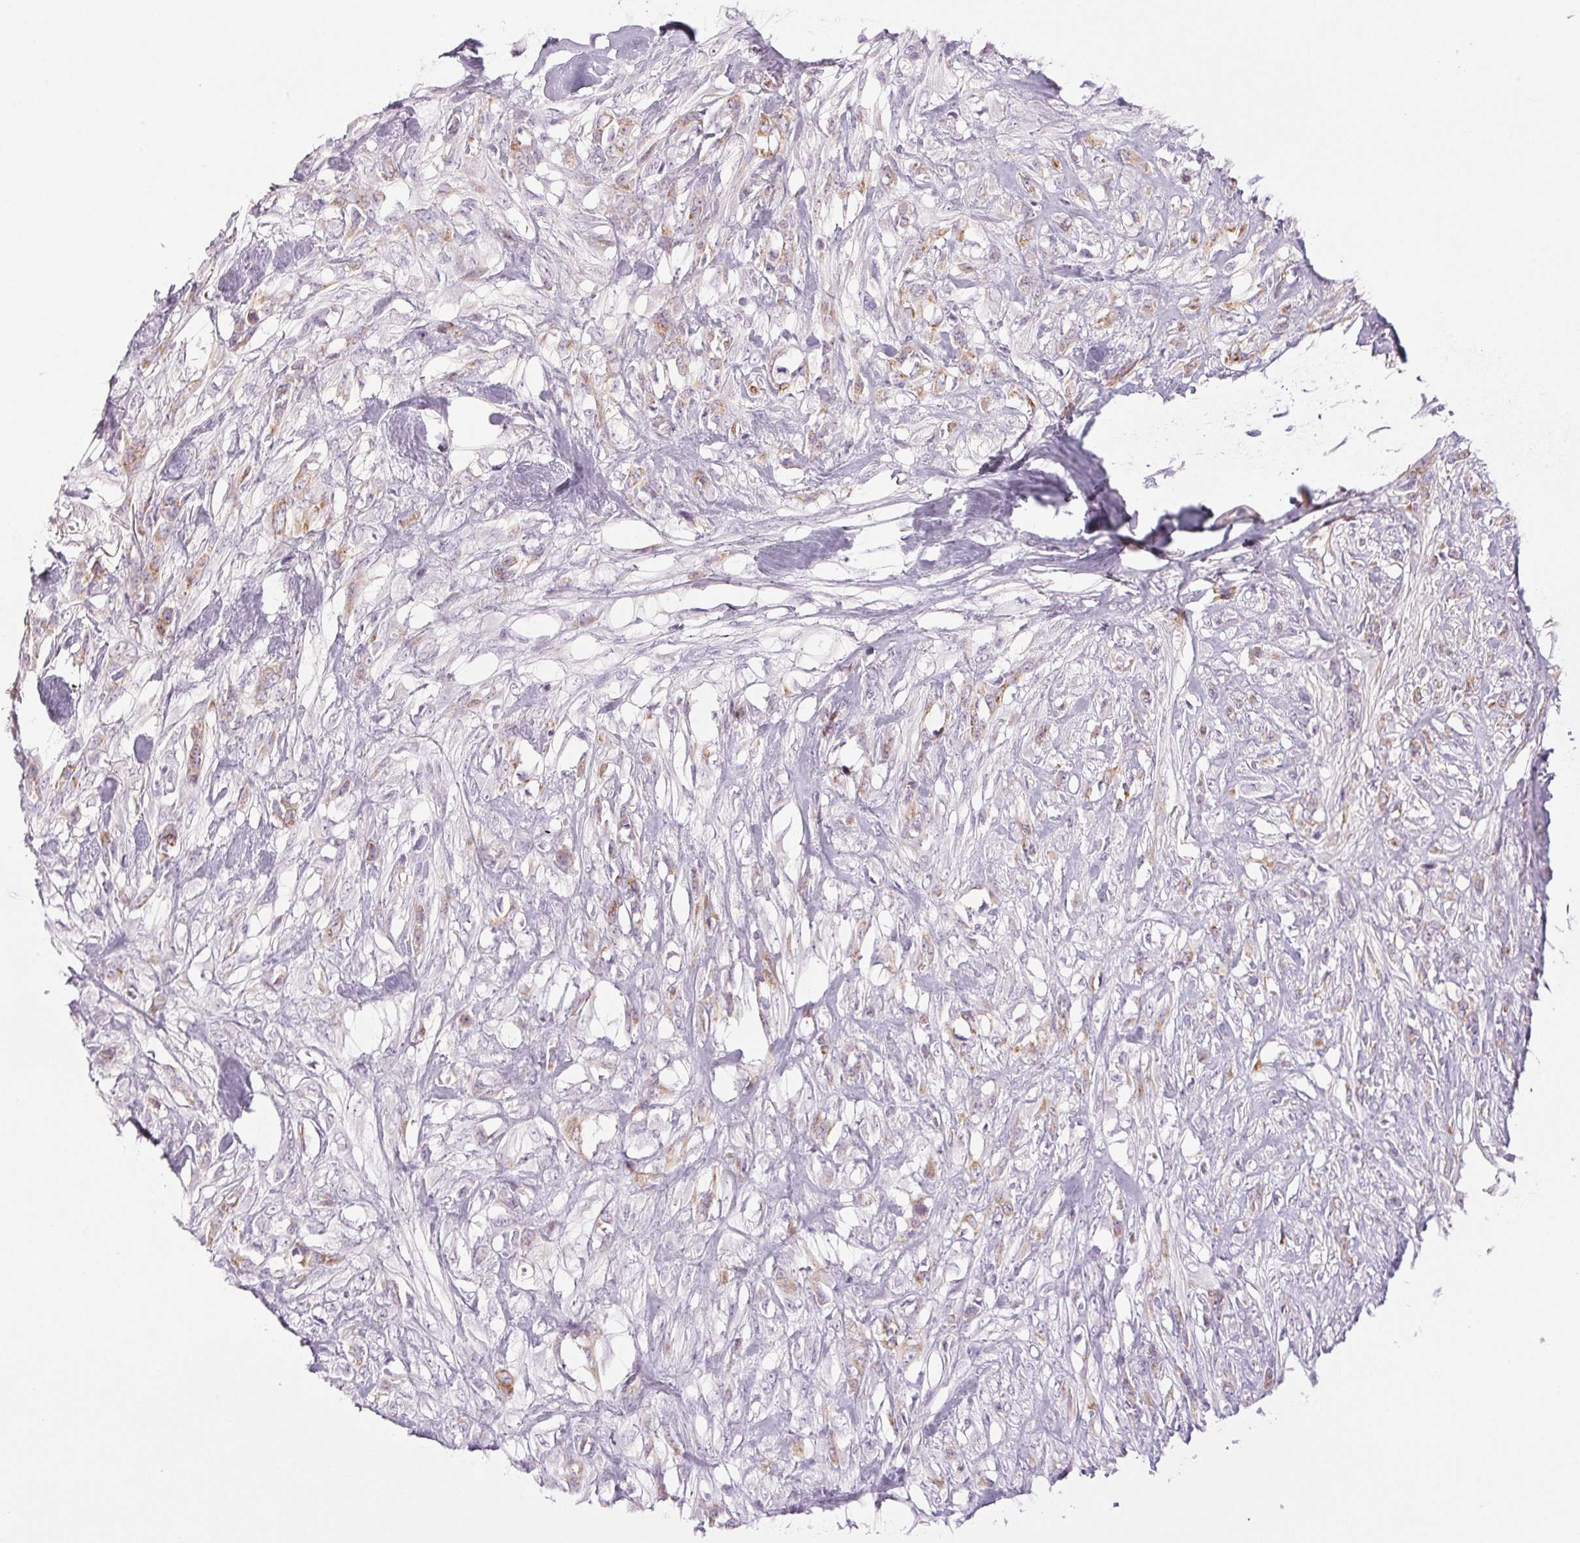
{"staining": {"intensity": "weak", "quantity": "25%-75%", "location": "cytoplasmic/membranous"}, "tissue": "skin cancer", "cell_type": "Tumor cells", "image_type": "cancer", "snomed": [{"axis": "morphology", "description": "Squamous cell carcinoma, NOS"}, {"axis": "topography", "description": "Skin"}], "caption": "Immunohistochemical staining of skin squamous cell carcinoma exhibits low levels of weak cytoplasmic/membranous protein staining in about 25%-75% of tumor cells.", "gene": "COL7A1", "patient": {"sex": "female", "age": 59}}